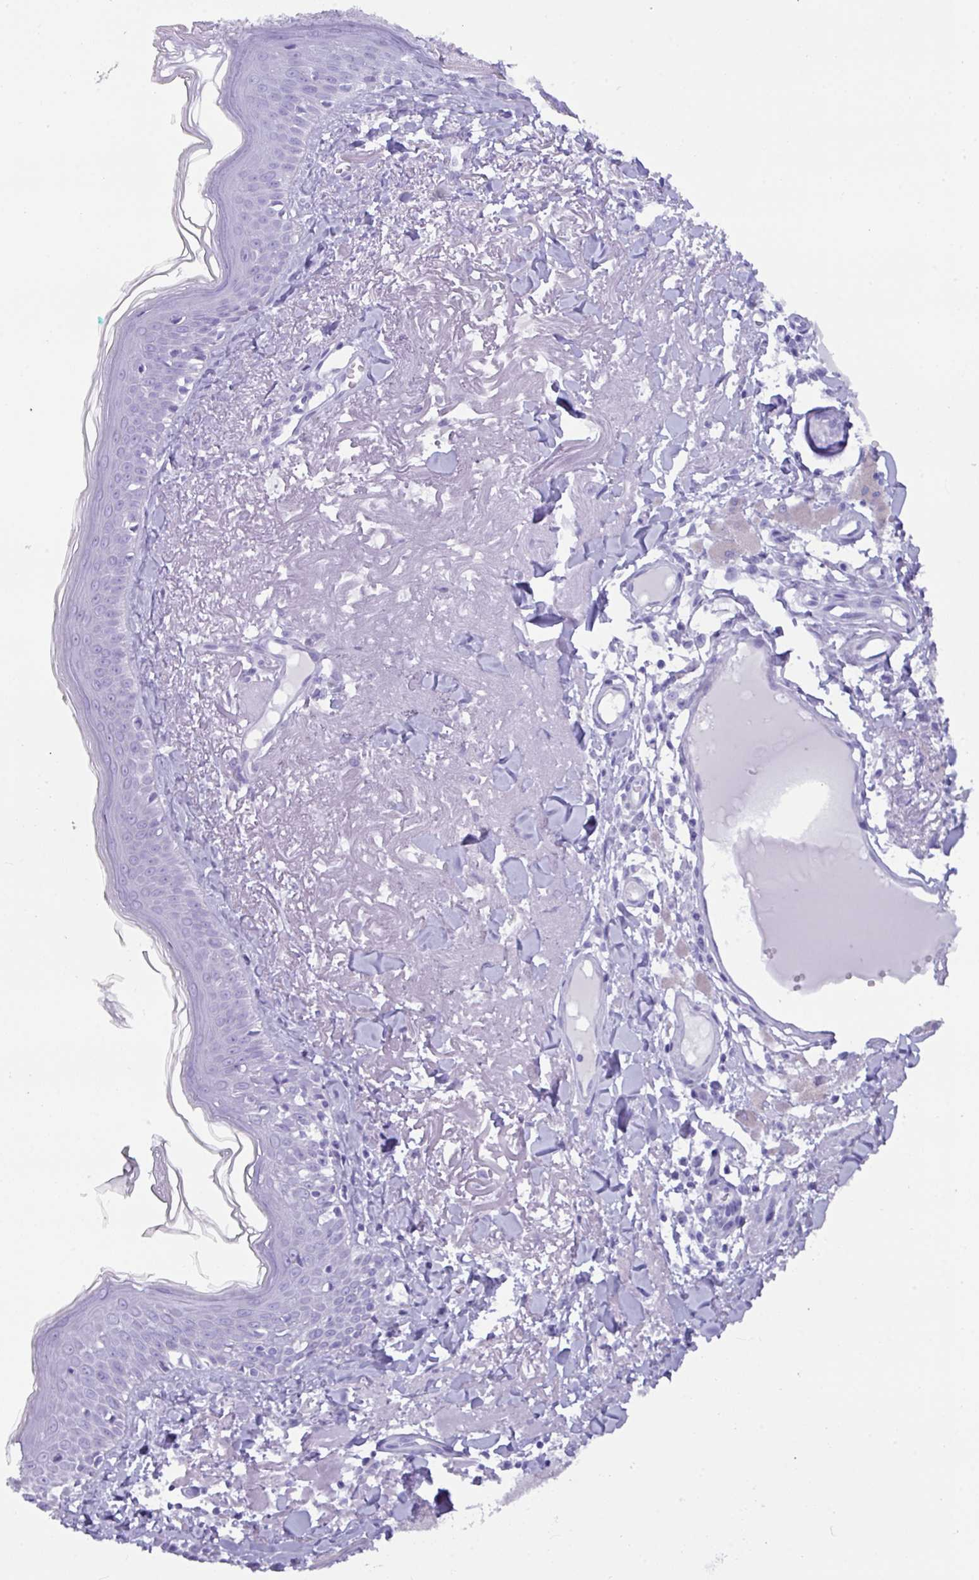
{"staining": {"intensity": "negative", "quantity": "none", "location": "none"}, "tissue": "skin", "cell_type": "Fibroblasts", "image_type": "normal", "snomed": [{"axis": "morphology", "description": "Normal tissue, NOS"}, {"axis": "morphology", "description": "Malignant melanoma, NOS"}, {"axis": "topography", "description": "Skin"}], "caption": "High power microscopy image of an immunohistochemistry (IHC) histopathology image of normal skin, revealing no significant expression in fibroblasts.", "gene": "ZNF524", "patient": {"sex": "male", "age": 80}}